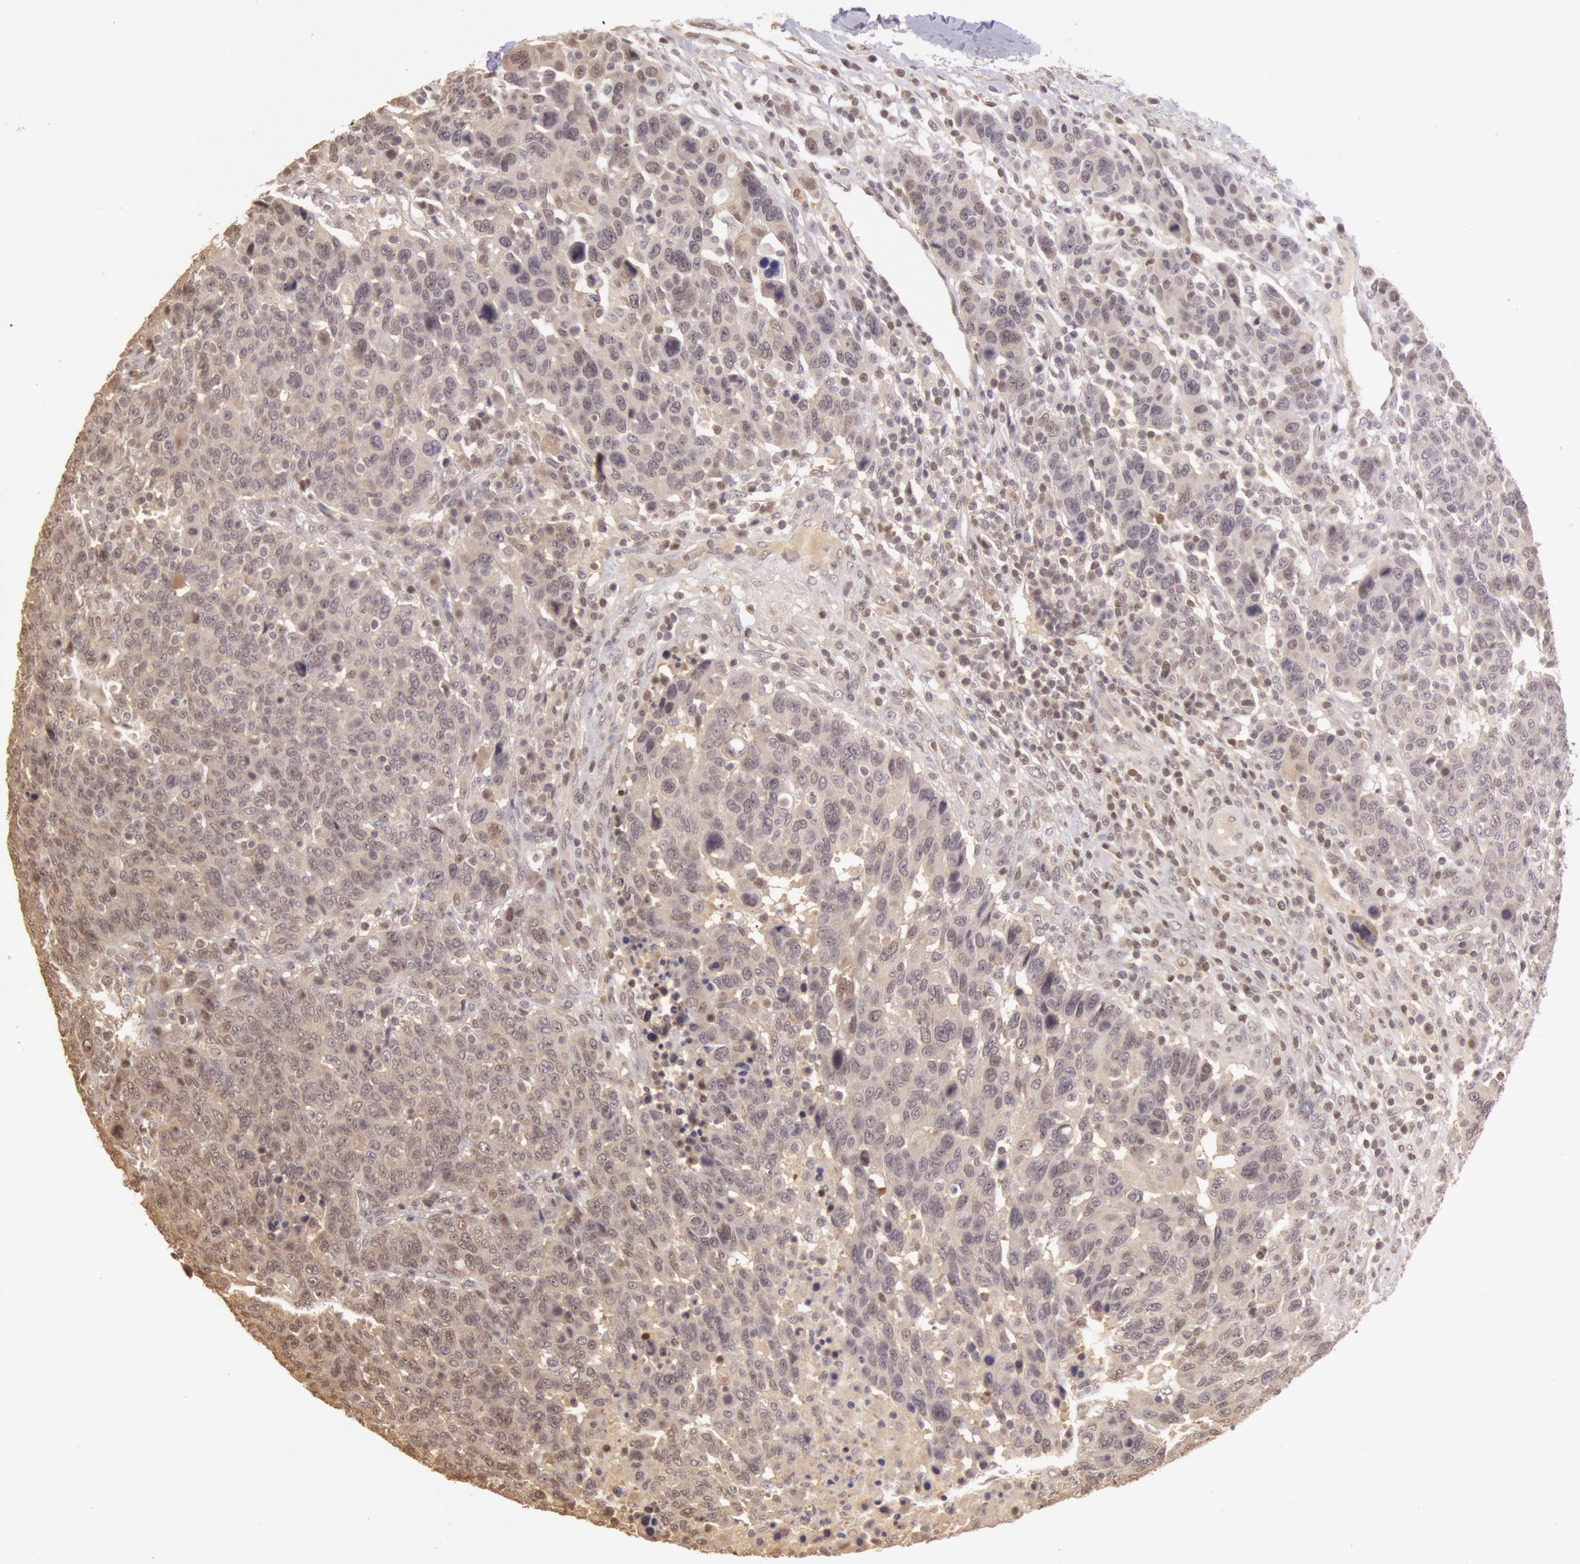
{"staining": {"intensity": "weak", "quantity": "25%-75%", "location": "cytoplasmic/membranous"}, "tissue": "breast cancer", "cell_type": "Tumor cells", "image_type": "cancer", "snomed": [{"axis": "morphology", "description": "Duct carcinoma"}, {"axis": "topography", "description": "Breast"}], "caption": "A low amount of weak cytoplasmic/membranous positivity is seen in about 25%-75% of tumor cells in breast intraductal carcinoma tissue.", "gene": "SOD1", "patient": {"sex": "female", "age": 37}}